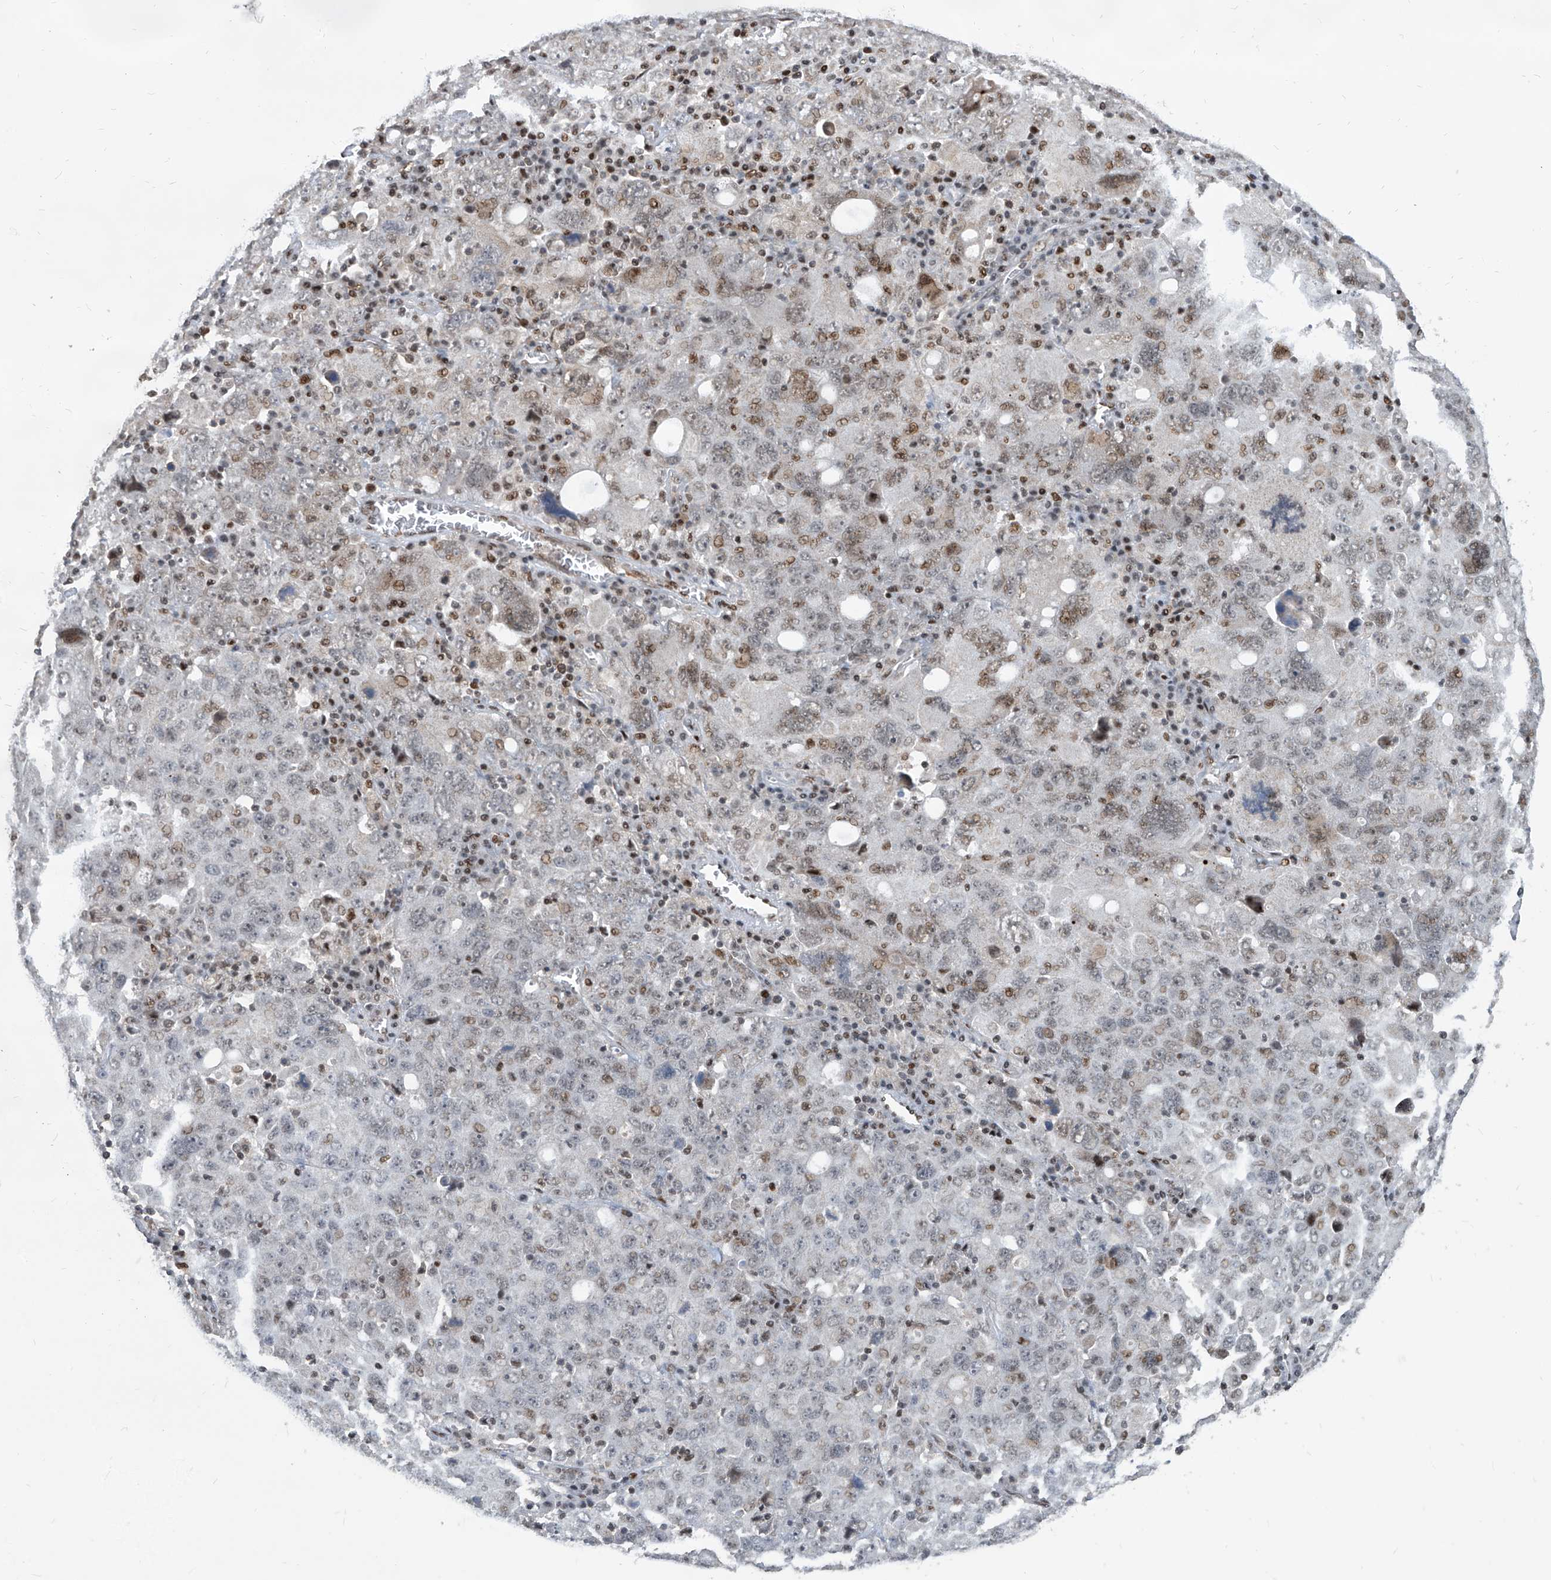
{"staining": {"intensity": "moderate", "quantity": "25%-75%", "location": "nuclear"}, "tissue": "ovarian cancer", "cell_type": "Tumor cells", "image_type": "cancer", "snomed": [{"axis": "morphology", "description": "Carcinoma, endometroid"}, {"axis": "topography", "description": "Ovary"}], "caption": "Approximately 25%-75% of tumor cells in ovarian cancer display moderate nuclear protein positivity as visualized by brown immunohistochemical staining.", "gene": "IRF2", "patient": {"sex": "female", "age": 62}}